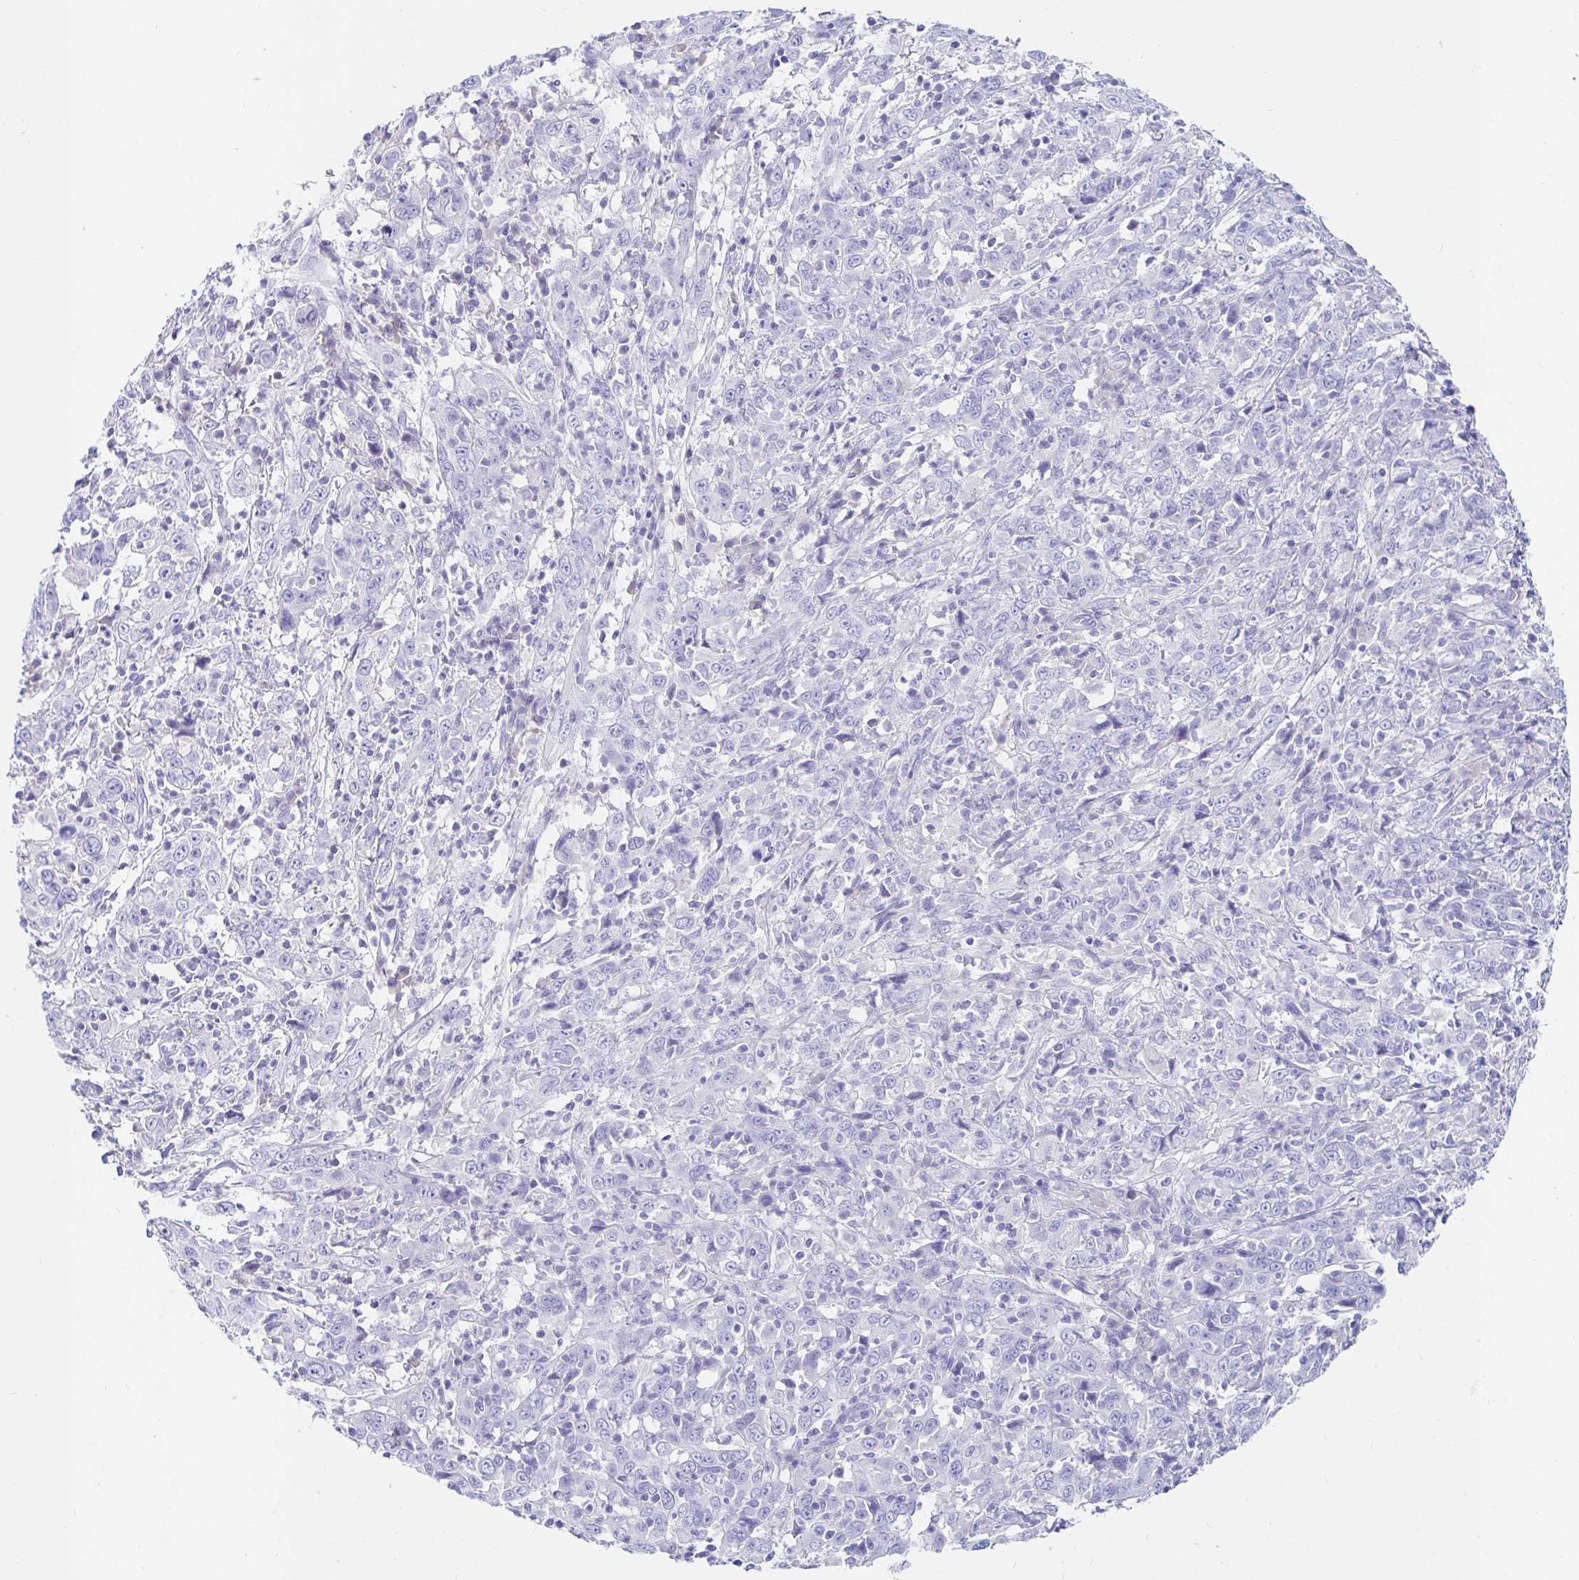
{"staining": {"intensity": "negative", "quantity": "none", "location": "none"}, "tissue": "cervical cancer", "cell_type": "Tumor cells", "image_type": "cancer", "snomed": [{"axis": "morphology", "description": "Squamous cell carcinoma, NOS"}, {"axis": "topography", "description": "Cervix"}], "caption": "Immunohistochemistry (IHC) photomicrograph of neoplastic tissue: human squamous cell carcinoma (cervical) stained with DAB shows no significant protein positivity in tumor cells. (IHC, brightfield microscopy, high magnification).", "gene": "NR2E1", "patient": {"sex": "female", "age": 46}}